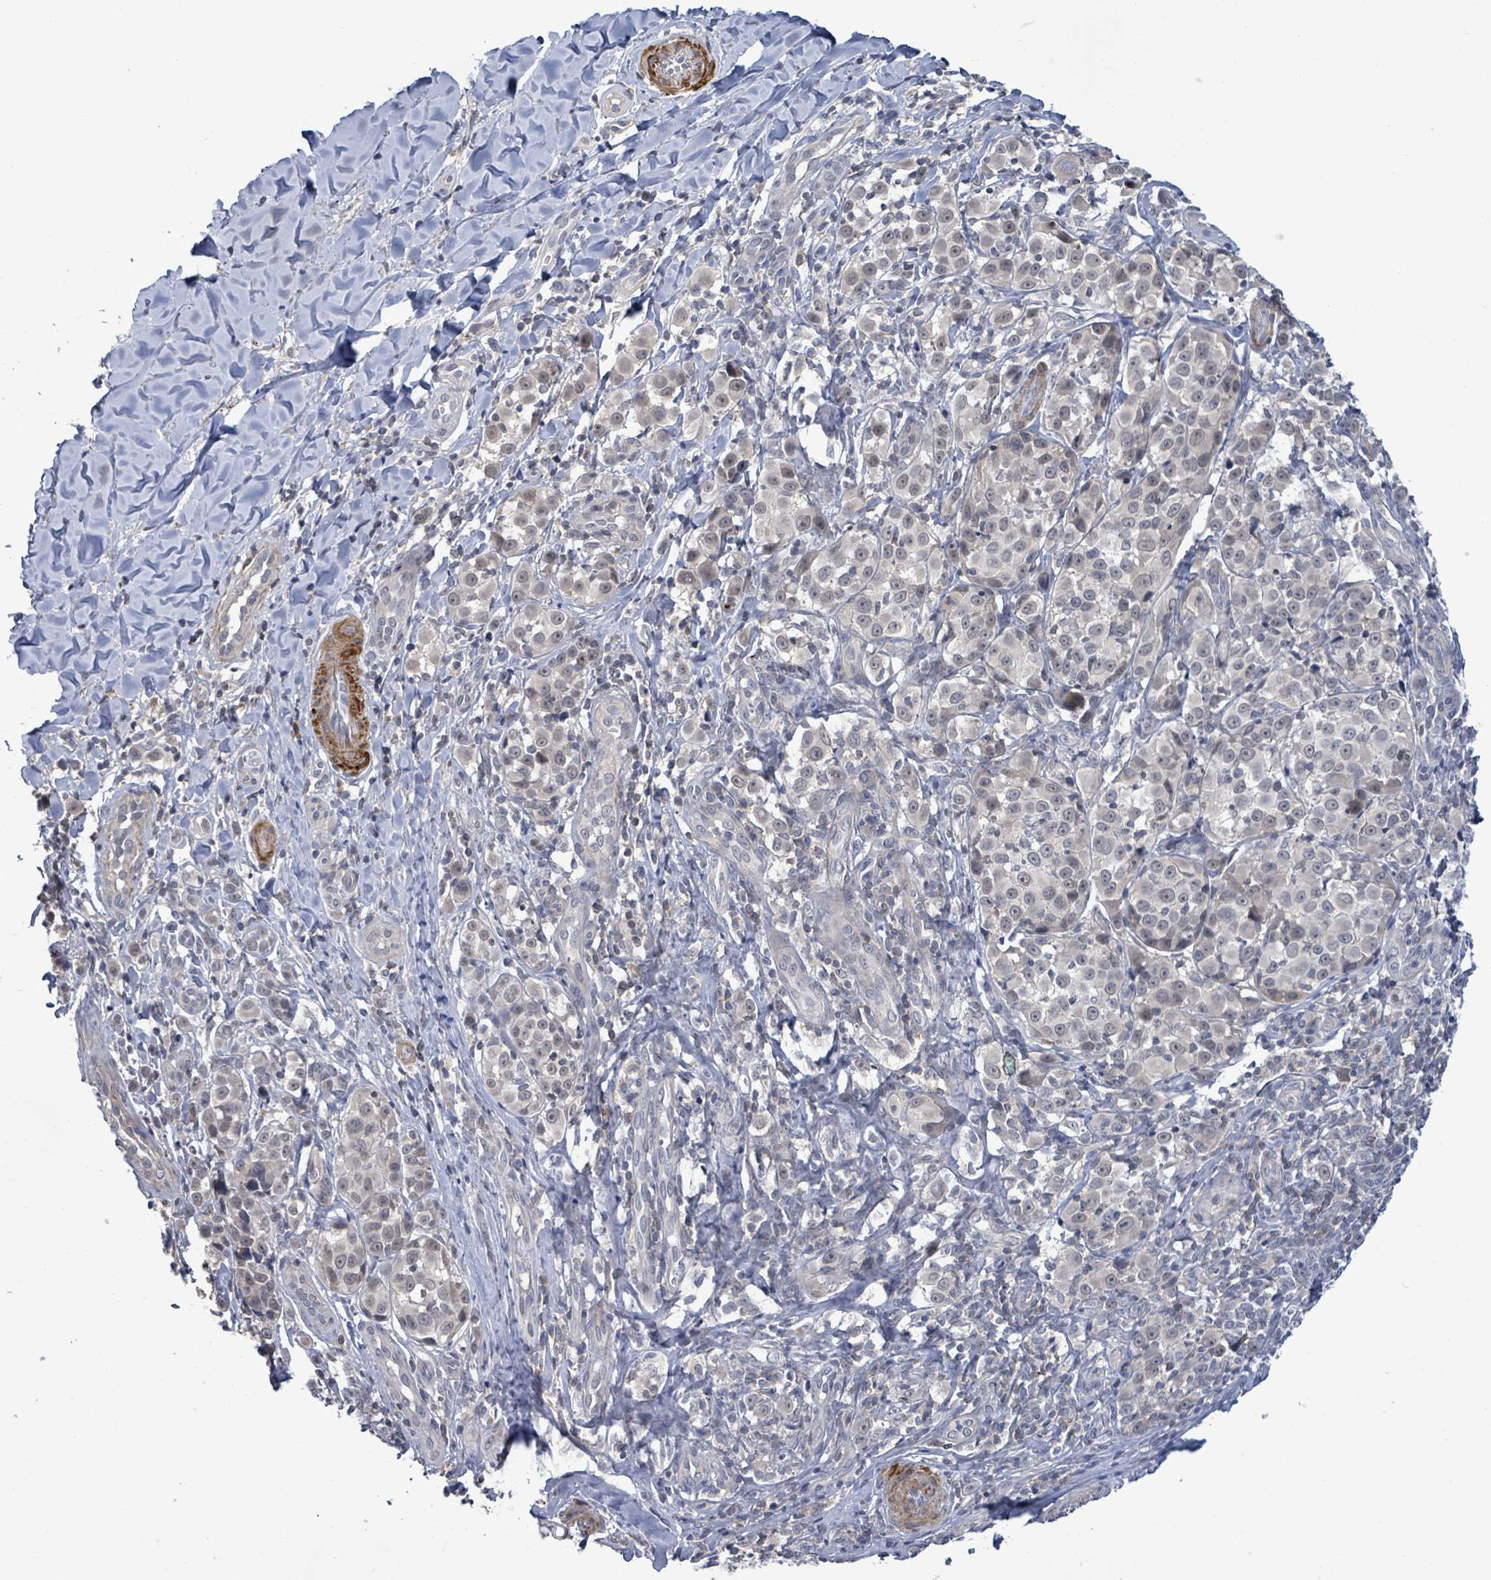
{"staining": {"intensity": "negative", "quantity": "none", "location": "none"}, "tissue": "melanoma", "cell_type": "Tumor cells", "image_type": "cancer", "snomed": [{"axis": "morphology", "description": "Malignant melanoma, NOS"}, {"axis": "topography", "description": "Skin"}], "caption": "Immunohistochemistry of human malignant melanoma shows no staining in tumor cells.", "gene": "AMMECR1", "patient": {"sex": "female", "age": 35}}